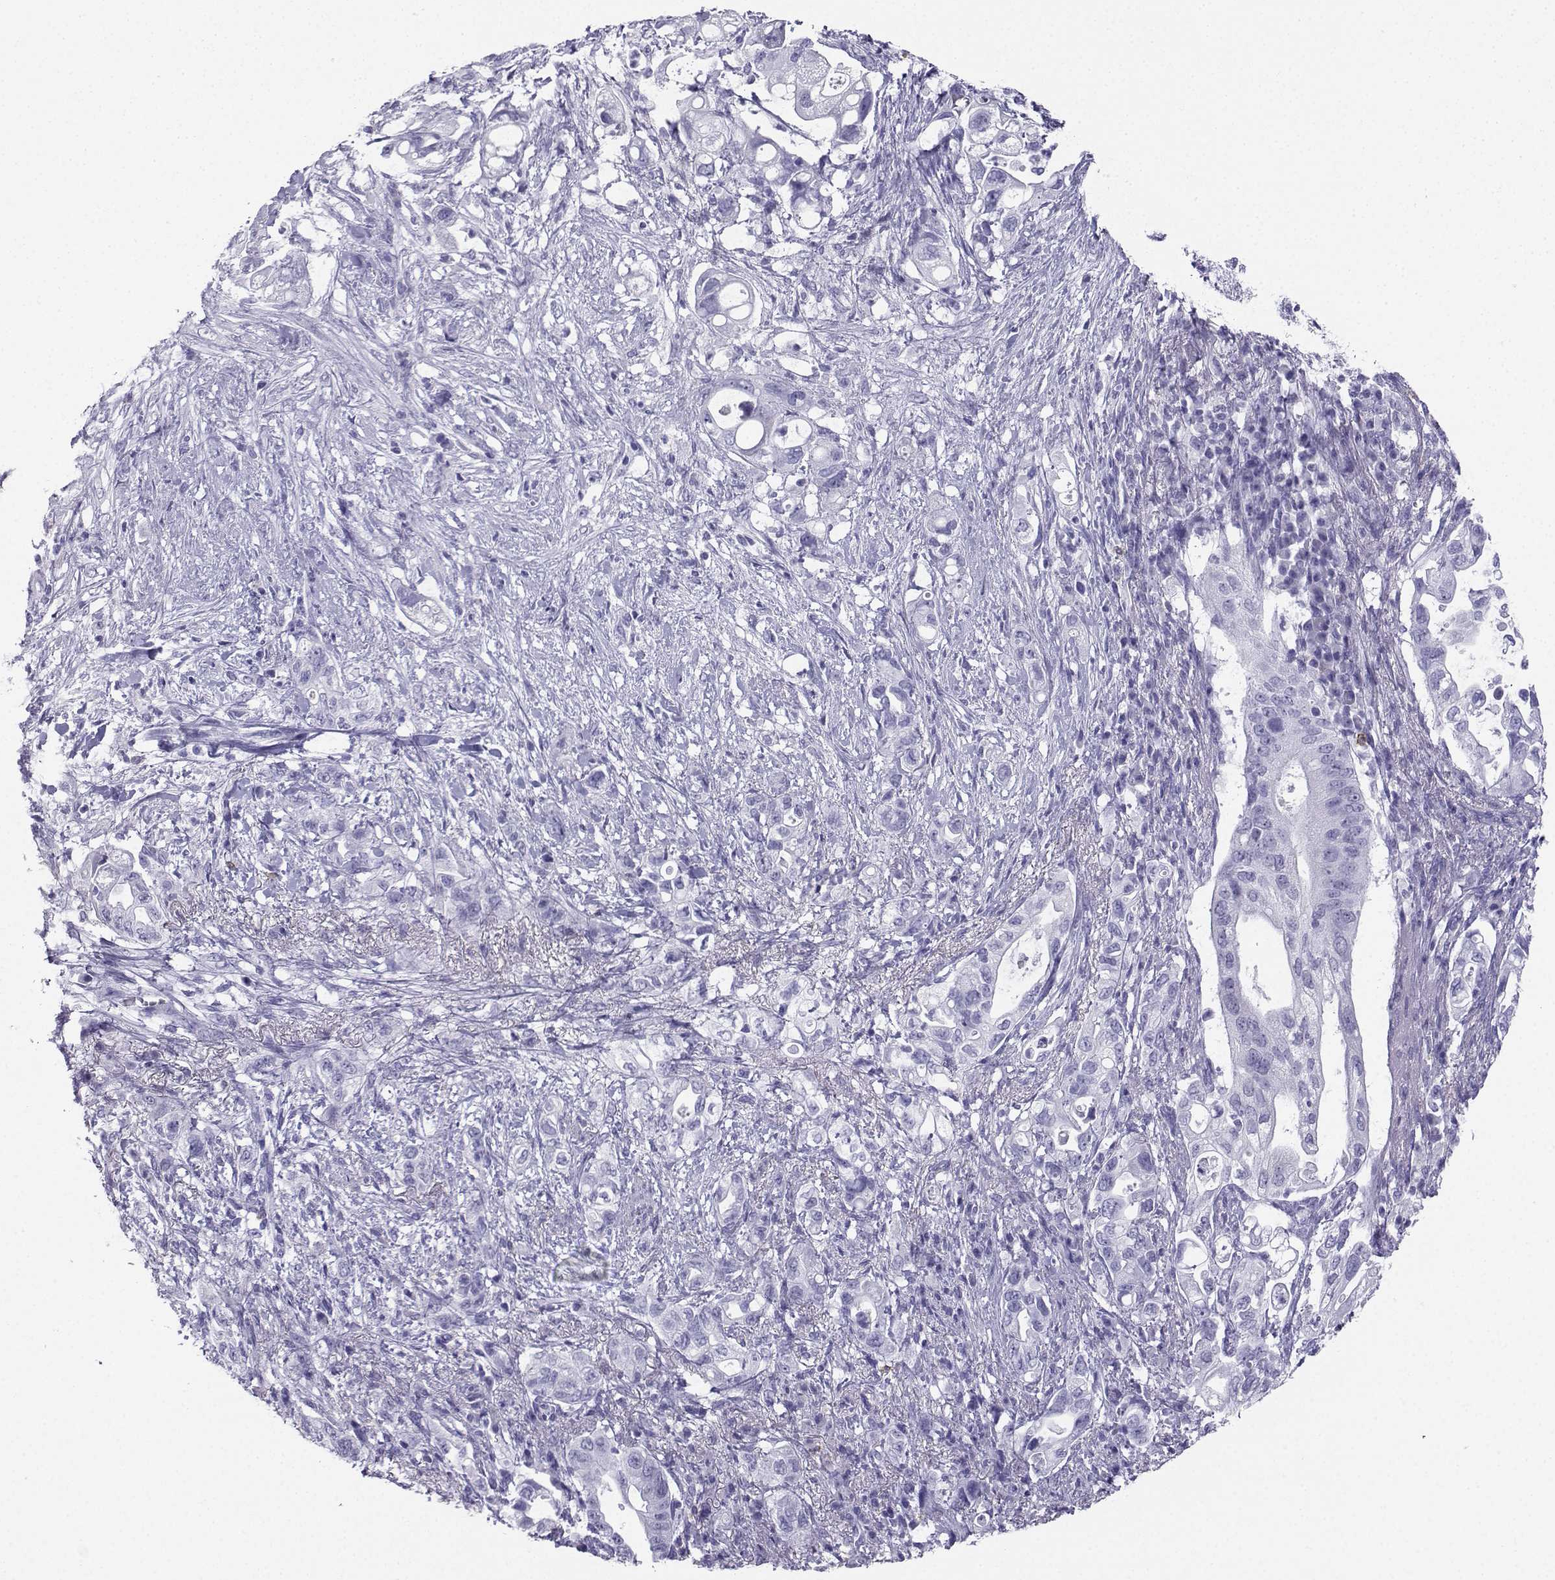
{"staining": {"intensity": "negative", "quantity": "none", "location": "none"}, "tissue": "pancreatic cancer", "cell_type": "Tumor cells", "image_type": "cancer", "snomed": [{"axis": "morphology", "description": "Adenocarcinoma, NOS"}, {"axis": "topography", "description": "Pancreas"}], "caption": "An IHC photomicrograph of pancreatic cancer (adenocarcinoma) is shown. There is no staining in tumor cells of pancreatic cancer (adenocarcinoma).", "gene": "SLC18A2", "patient": {"sex": "female", "age": 72}}